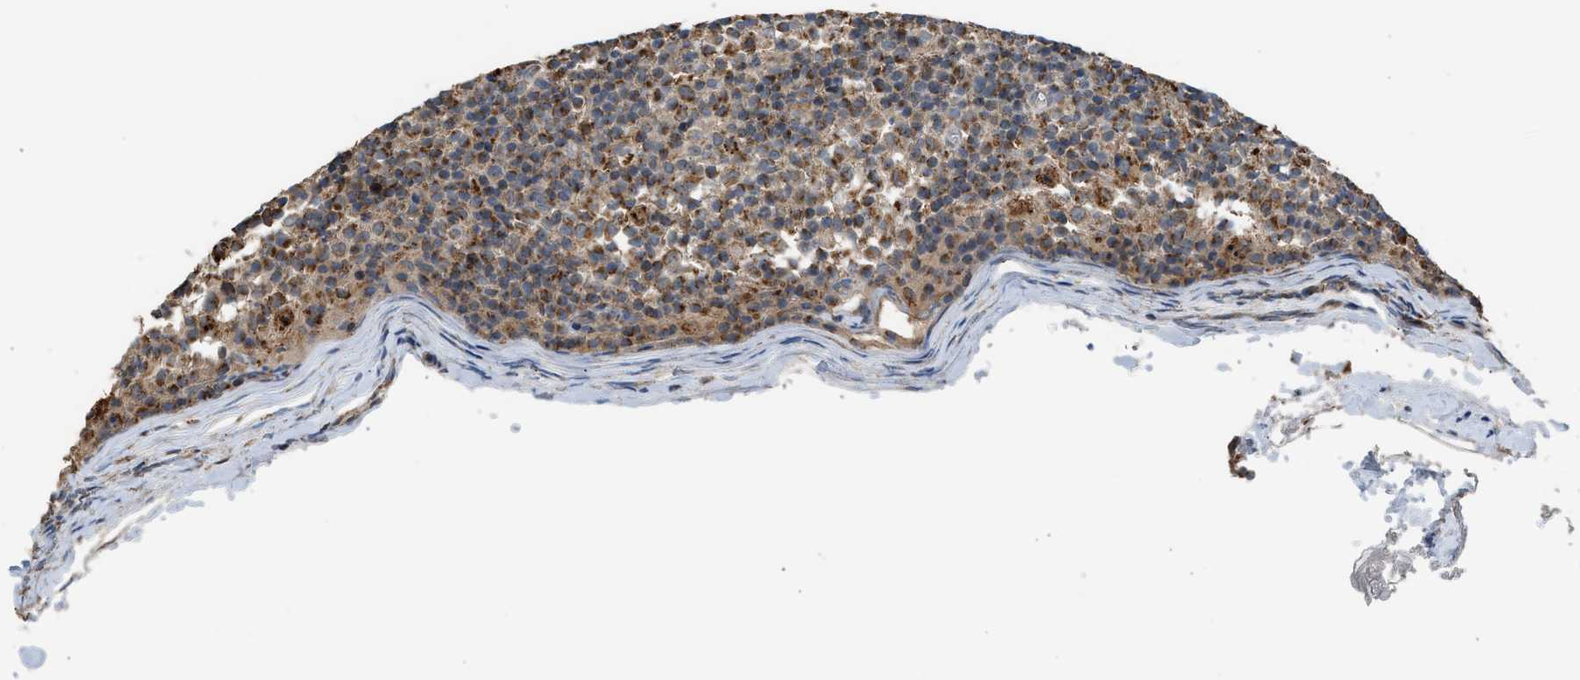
{"staining": {"intensity": "strong", "quantity": ">75%", "location": "cytoplasmic/membranous"}, "tissue": "lymph node", "cell_type": "Germinal center cells", "image_type": "normal", "snomed": [{"axis": "morphology", "description": "Normal tissue, NOS"}, {"axis": "morphology", "description": "Inflammation, NOS"}, {"axis": "topography", "description": "Lymph node"}], "caption": "This photomicrograph shows immunohistochemistry staining of unremarkable human lymph node, with high strong cytoplasmic/membranous staining in approximately >75% of germinal center cells.", "gene": "STARD3", "patient": {"sex": "male", "age": 55}}